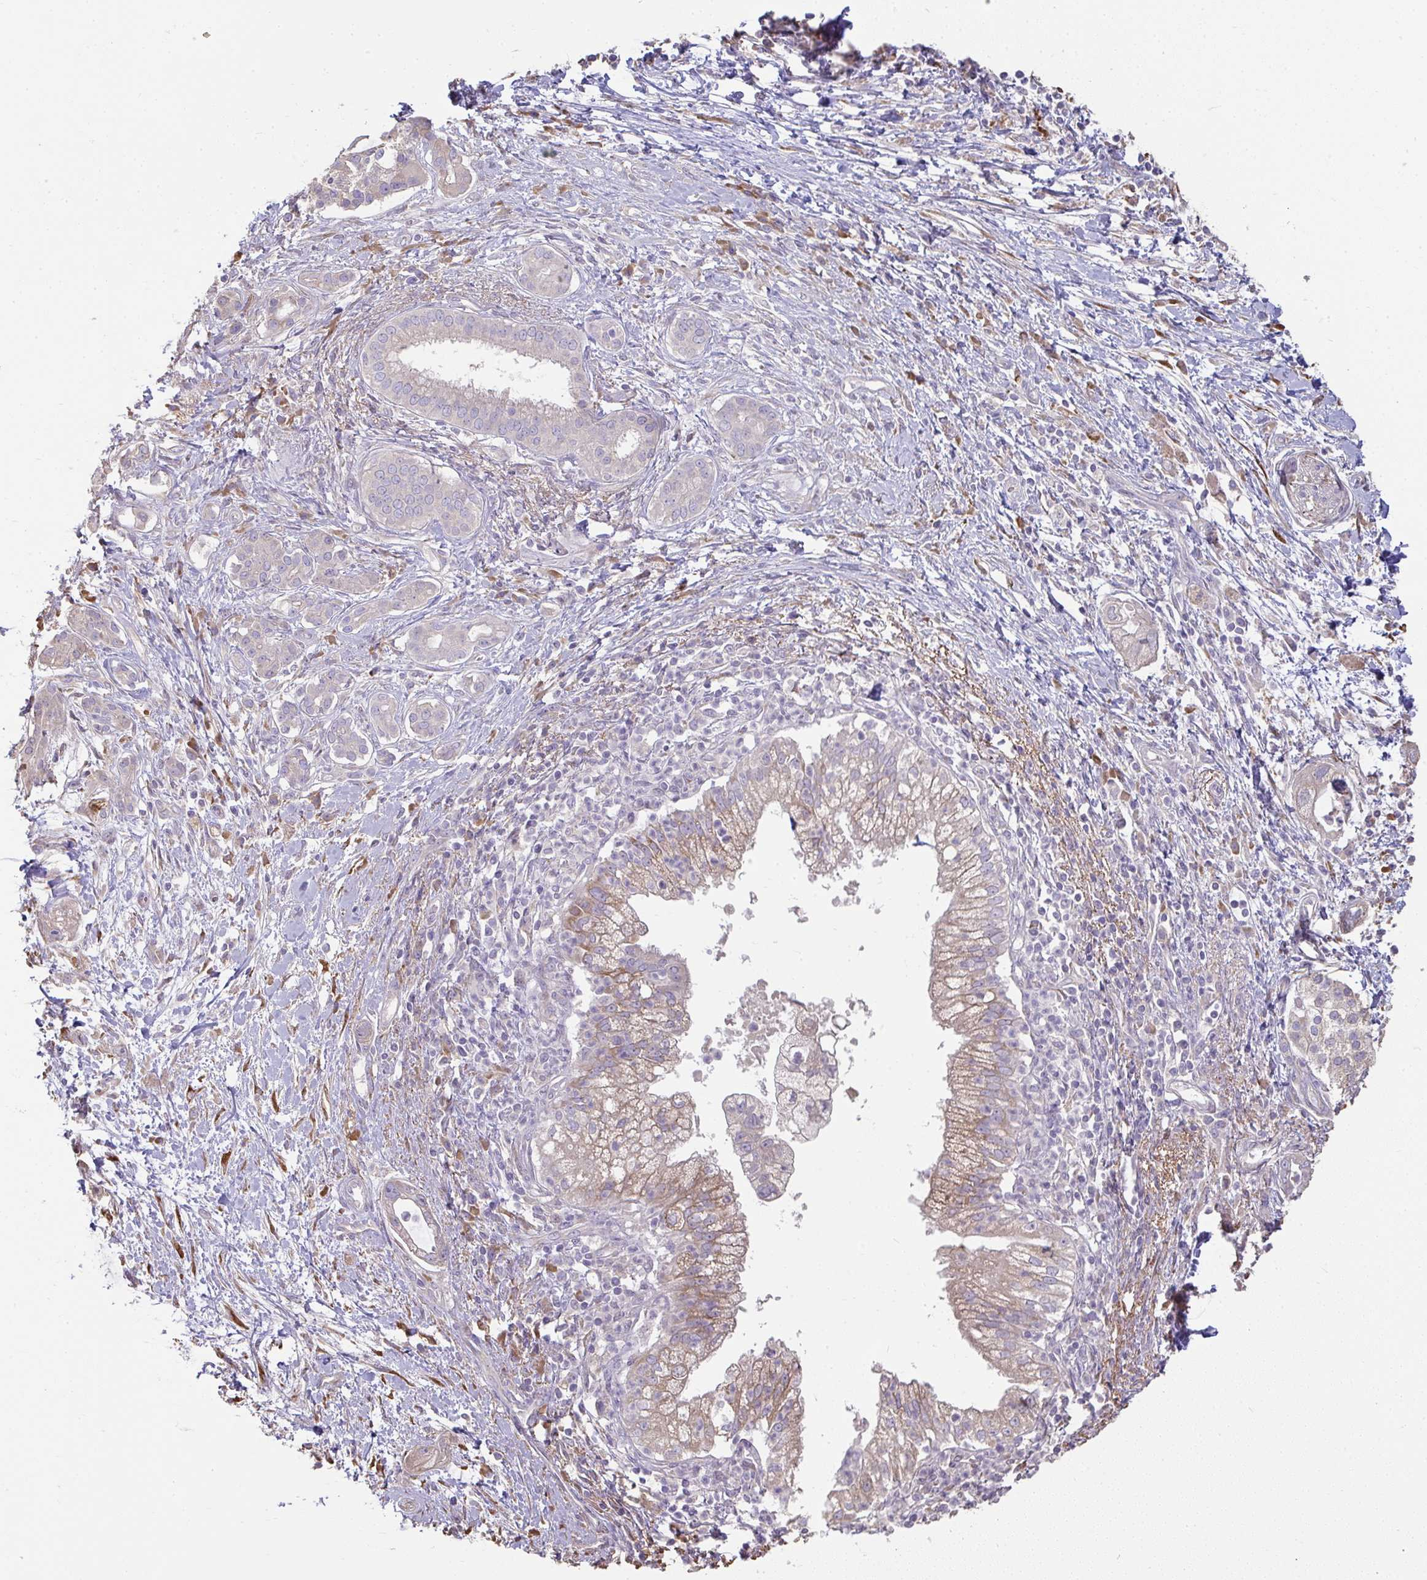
{"staining": {"intensity": "moderate", "quantity": "<25%", "location": "cytoplasmic/membranous"}, "tissue": "pancreatic cancer", "cell_type": "Tumor cells", "image_type": "cancer", "snomed": [{"axis": "morphology", "description": "Adenocarcinoma, NOS"}, {"axis": "topography", "description": "Pancreas"}], "caption": "IHC micrograph of neoplastic tissue: pancreatic cancer stained using immunohistochemistry reveals low levels of moderate protein expression localized specifically in the cytoplasmic/membranous of tumor cells, appearing as a cytoplasmic/membranous brown color.", "gene": "BRINP3", "patient": {"sex": "male", "age": 70}}